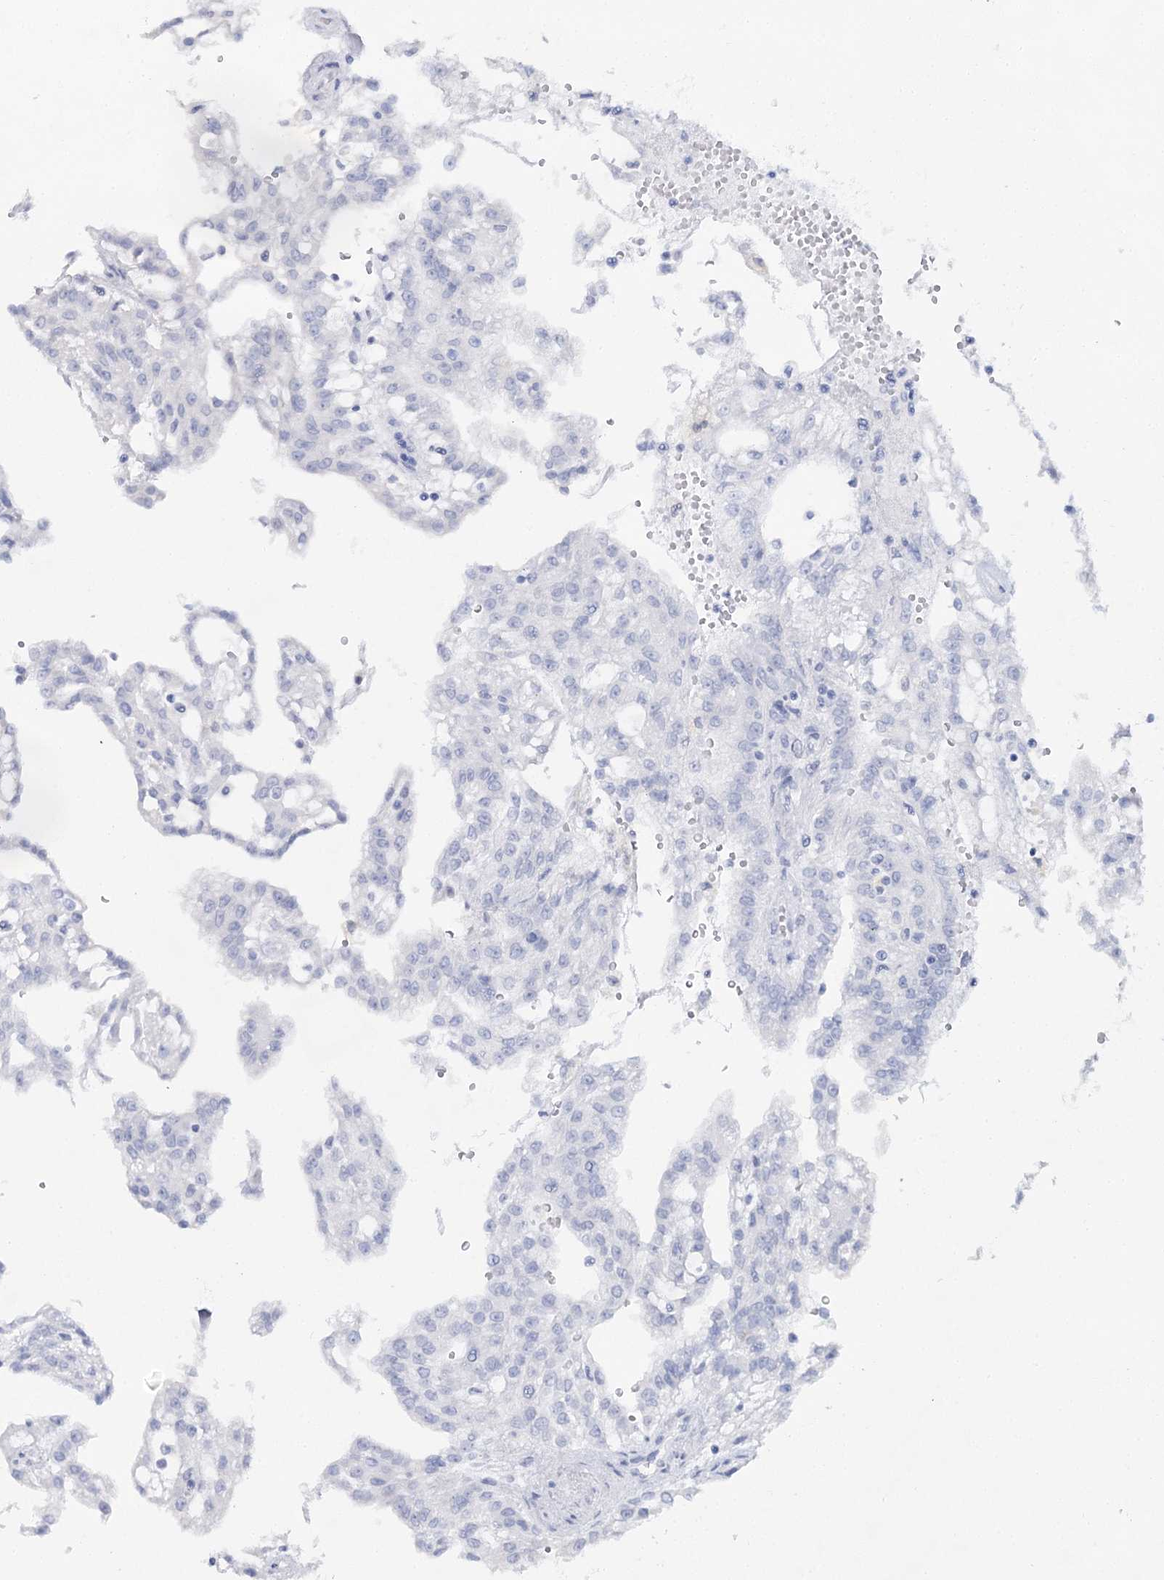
{"staining": {"intensity": "negative", "quantity": "none", "location": "none"}, "tissue": "renal cancer", "cell_type": "Tumor cells", "image_type": "cancer", "snomed": [{"axis": "morphology", "description": "Adenocarcinoma, NOS"}, {"axis": "topography", "description": "Kidney"}], "caption": "A photomicrograph of renal adenocarcinoma stained for a protein exhibits no brown staining in tumor cells. (DAB (3,3'-diaminobenzidine) immunohistochemistry (IHC), high magnification).", "gene": "SLC17A2", "patient": {"sex": "male", "age": 63}}